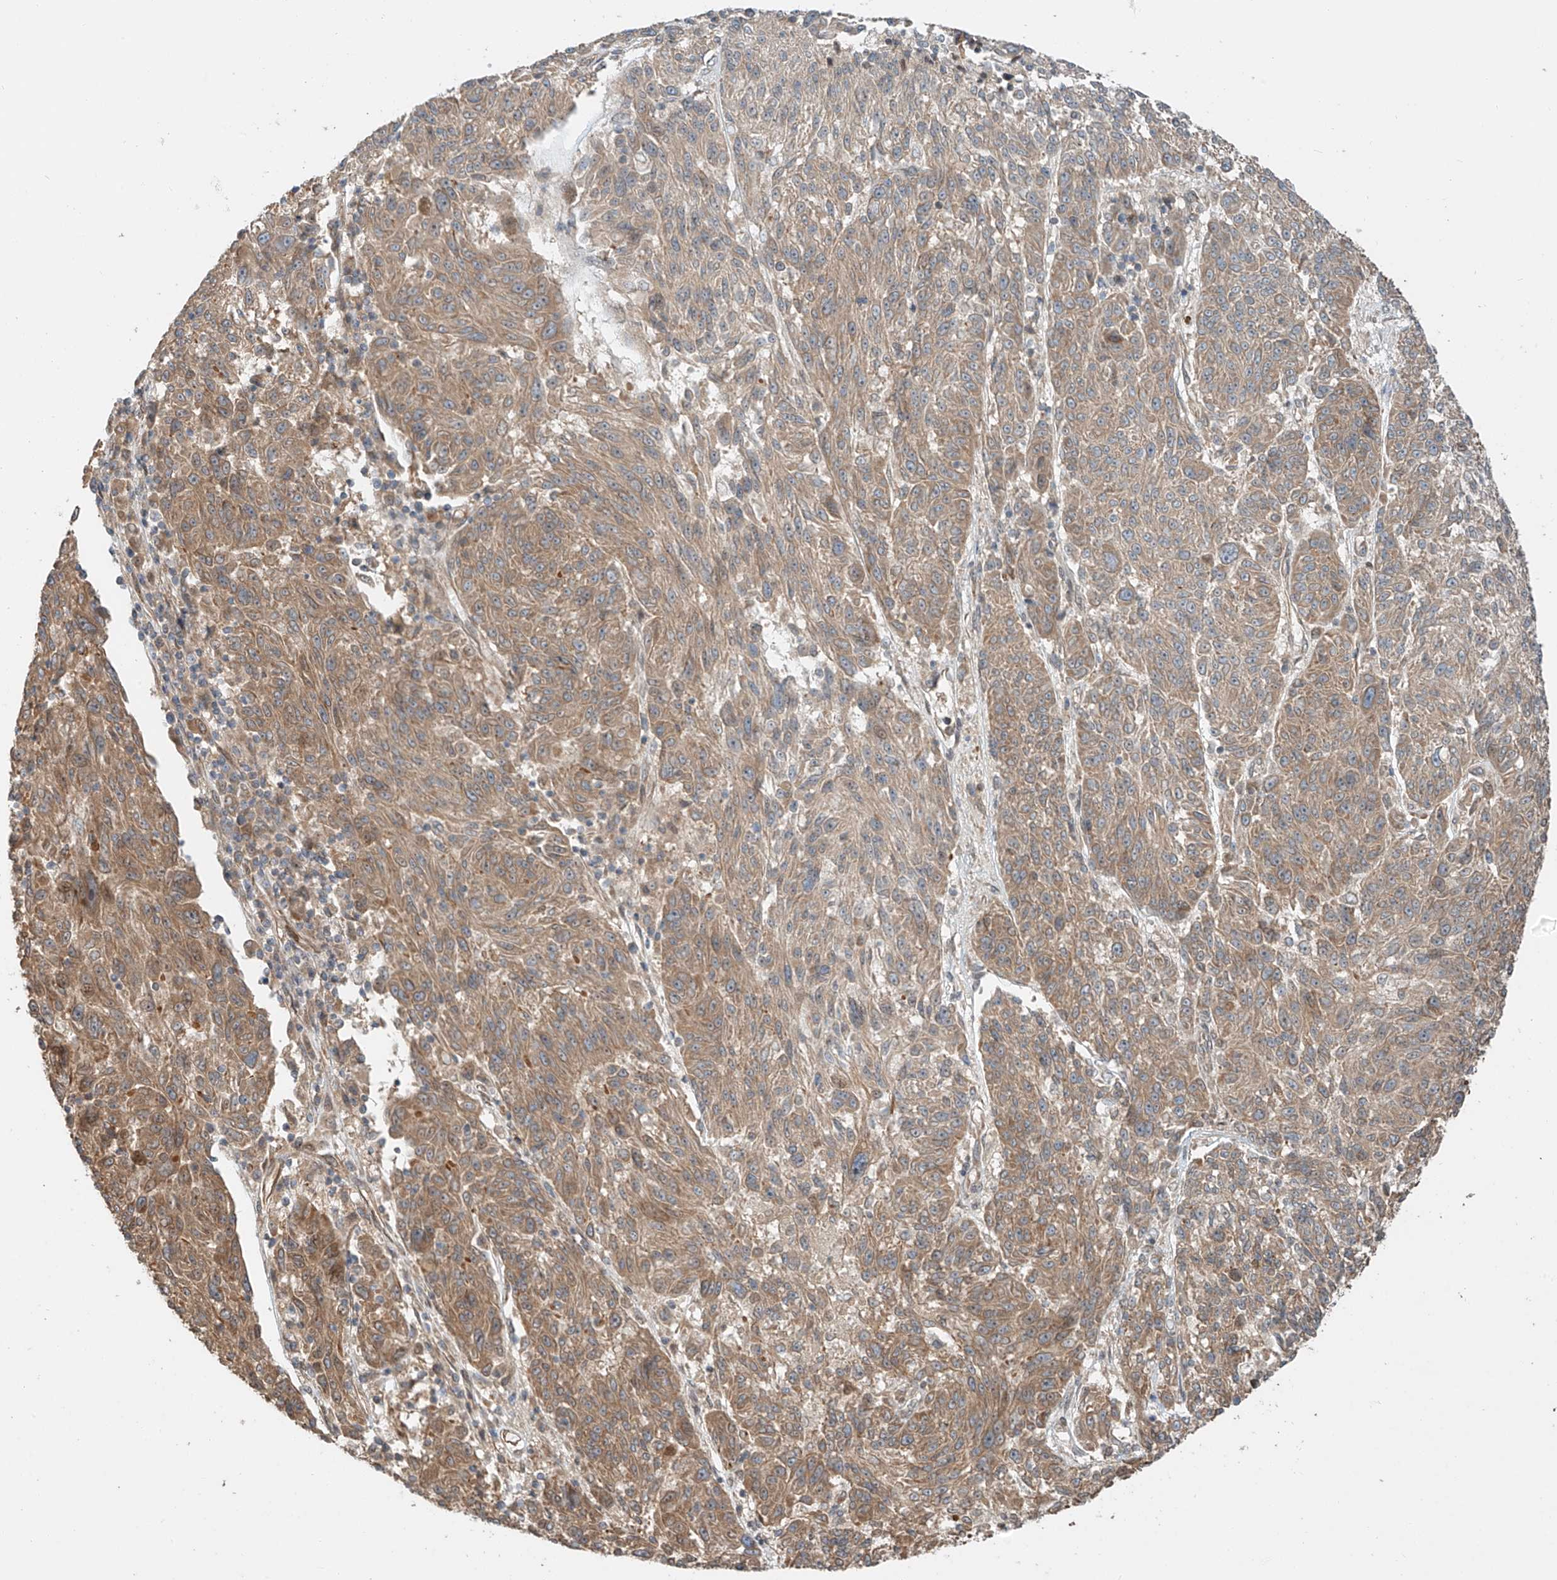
{"staining": {"intensity": "moderate", "quantity": ">75%", "location": "cytoplasmic/membranous"}, "tissue": "melanoma", "cell_type": "Tumor cells", "image_type": "cancer", "snomed": [{"axis": "morphology", "description": "Malignant melanoma, NOS"}, {"axis": "topography", "description": "Skin"}], "caption": "The image shows immunohistochemical staining of melanoma. There is moderate cytoplasmic/membranous staining is identified in about >75% of tumor cells.", "gene": "CEP162", "patient": {"sex": "male", "age": 53}}